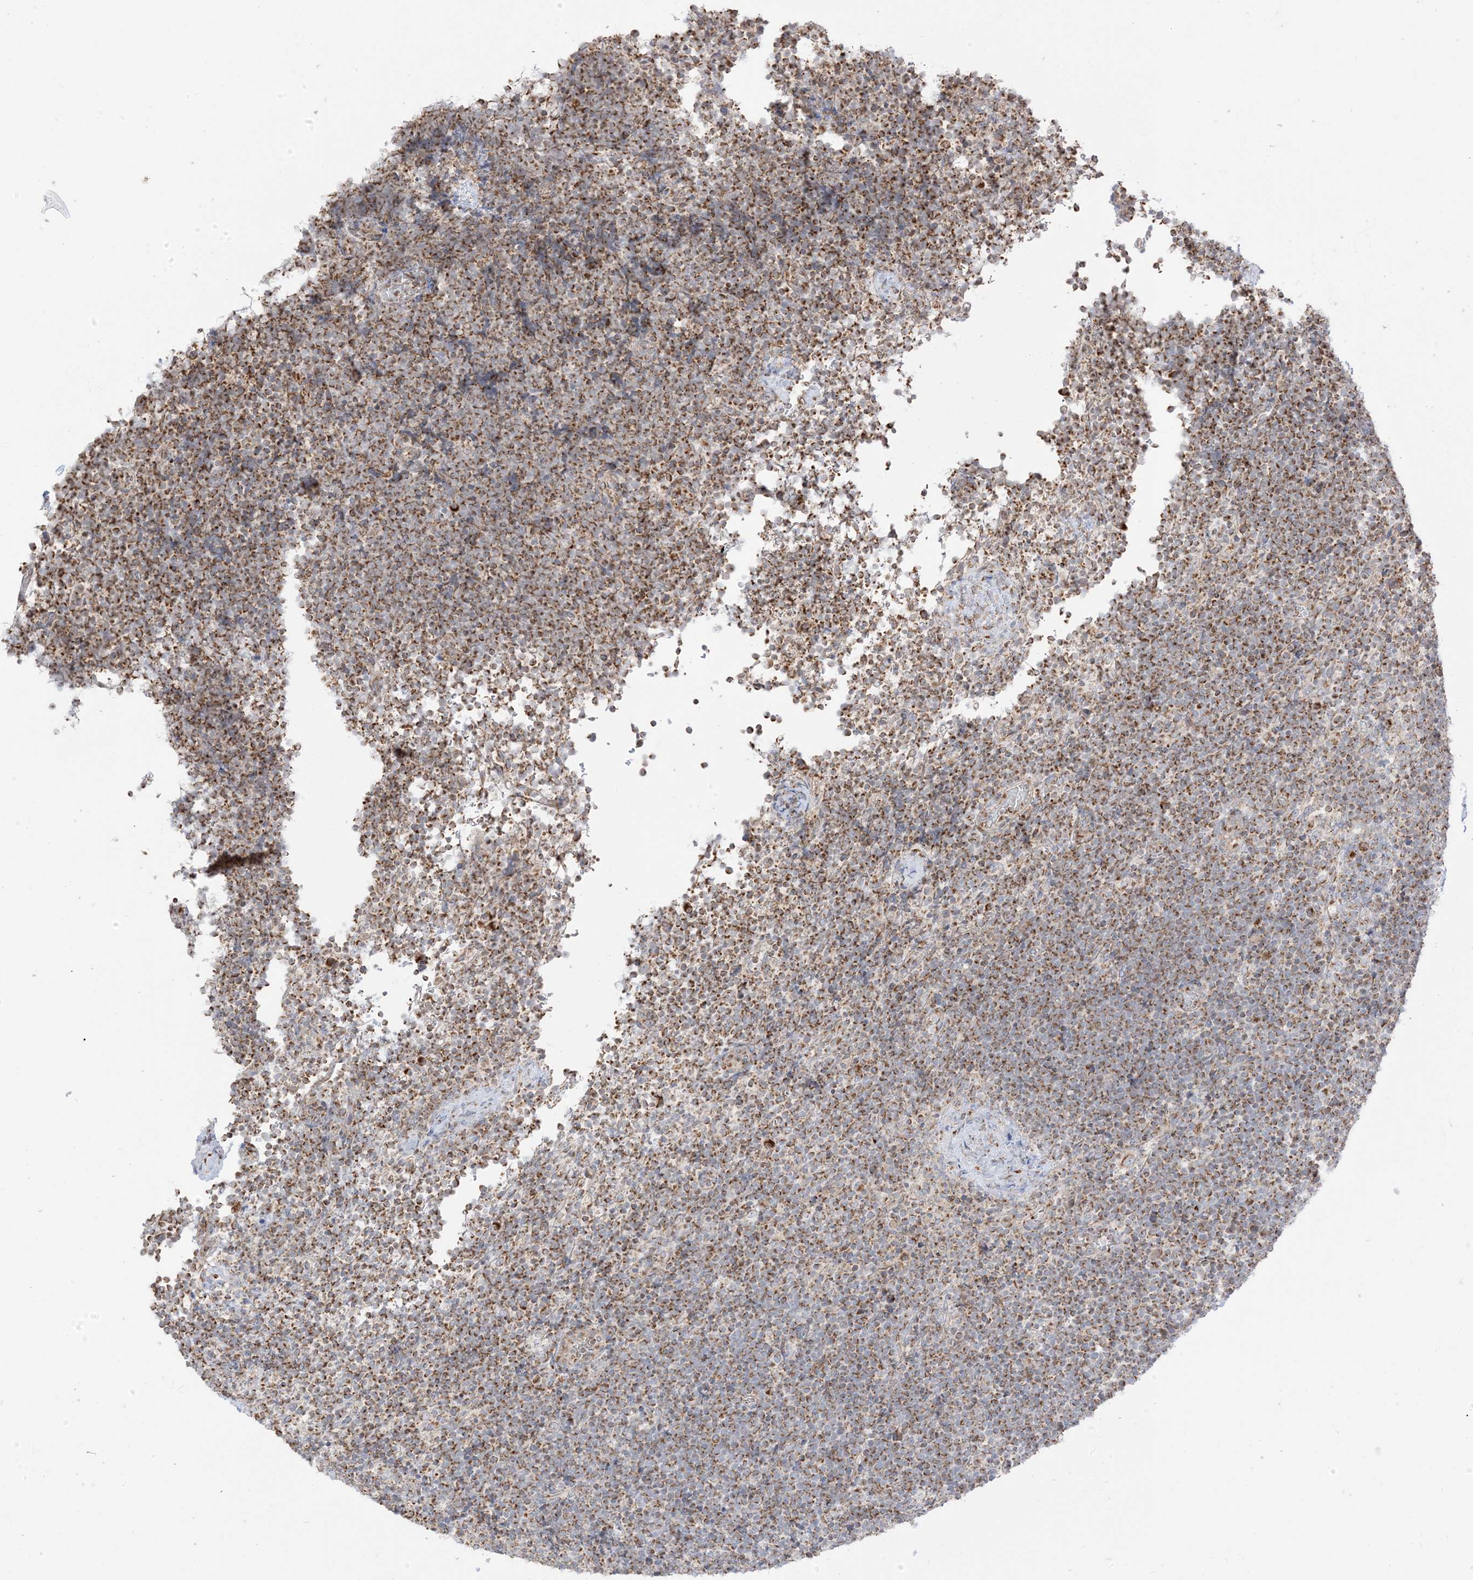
{"staining": {"intensity": "strong", "quantity": ">75%", "location": "cytoplasmic/membranous"}, "tissue": "lymphoma", "cell_type": "Tumor cells", "image_type": "cancer", "snomed": [{"axis": "morphology", "description": "Malignant lymphoma, non-Hodgkin's type, High grade"}, {"axis": "topography", "description": "Lymph node"}], "caption": "DAB (3,3'-diaminobenzidine) immunohistochemical staining of human lymphoma demonstrates strong cytoplasmic/membranous protein staining in about >75% of tumor cells.", "gene": "SLC25A12", "patient": {"sex": "male", "age": 13}}